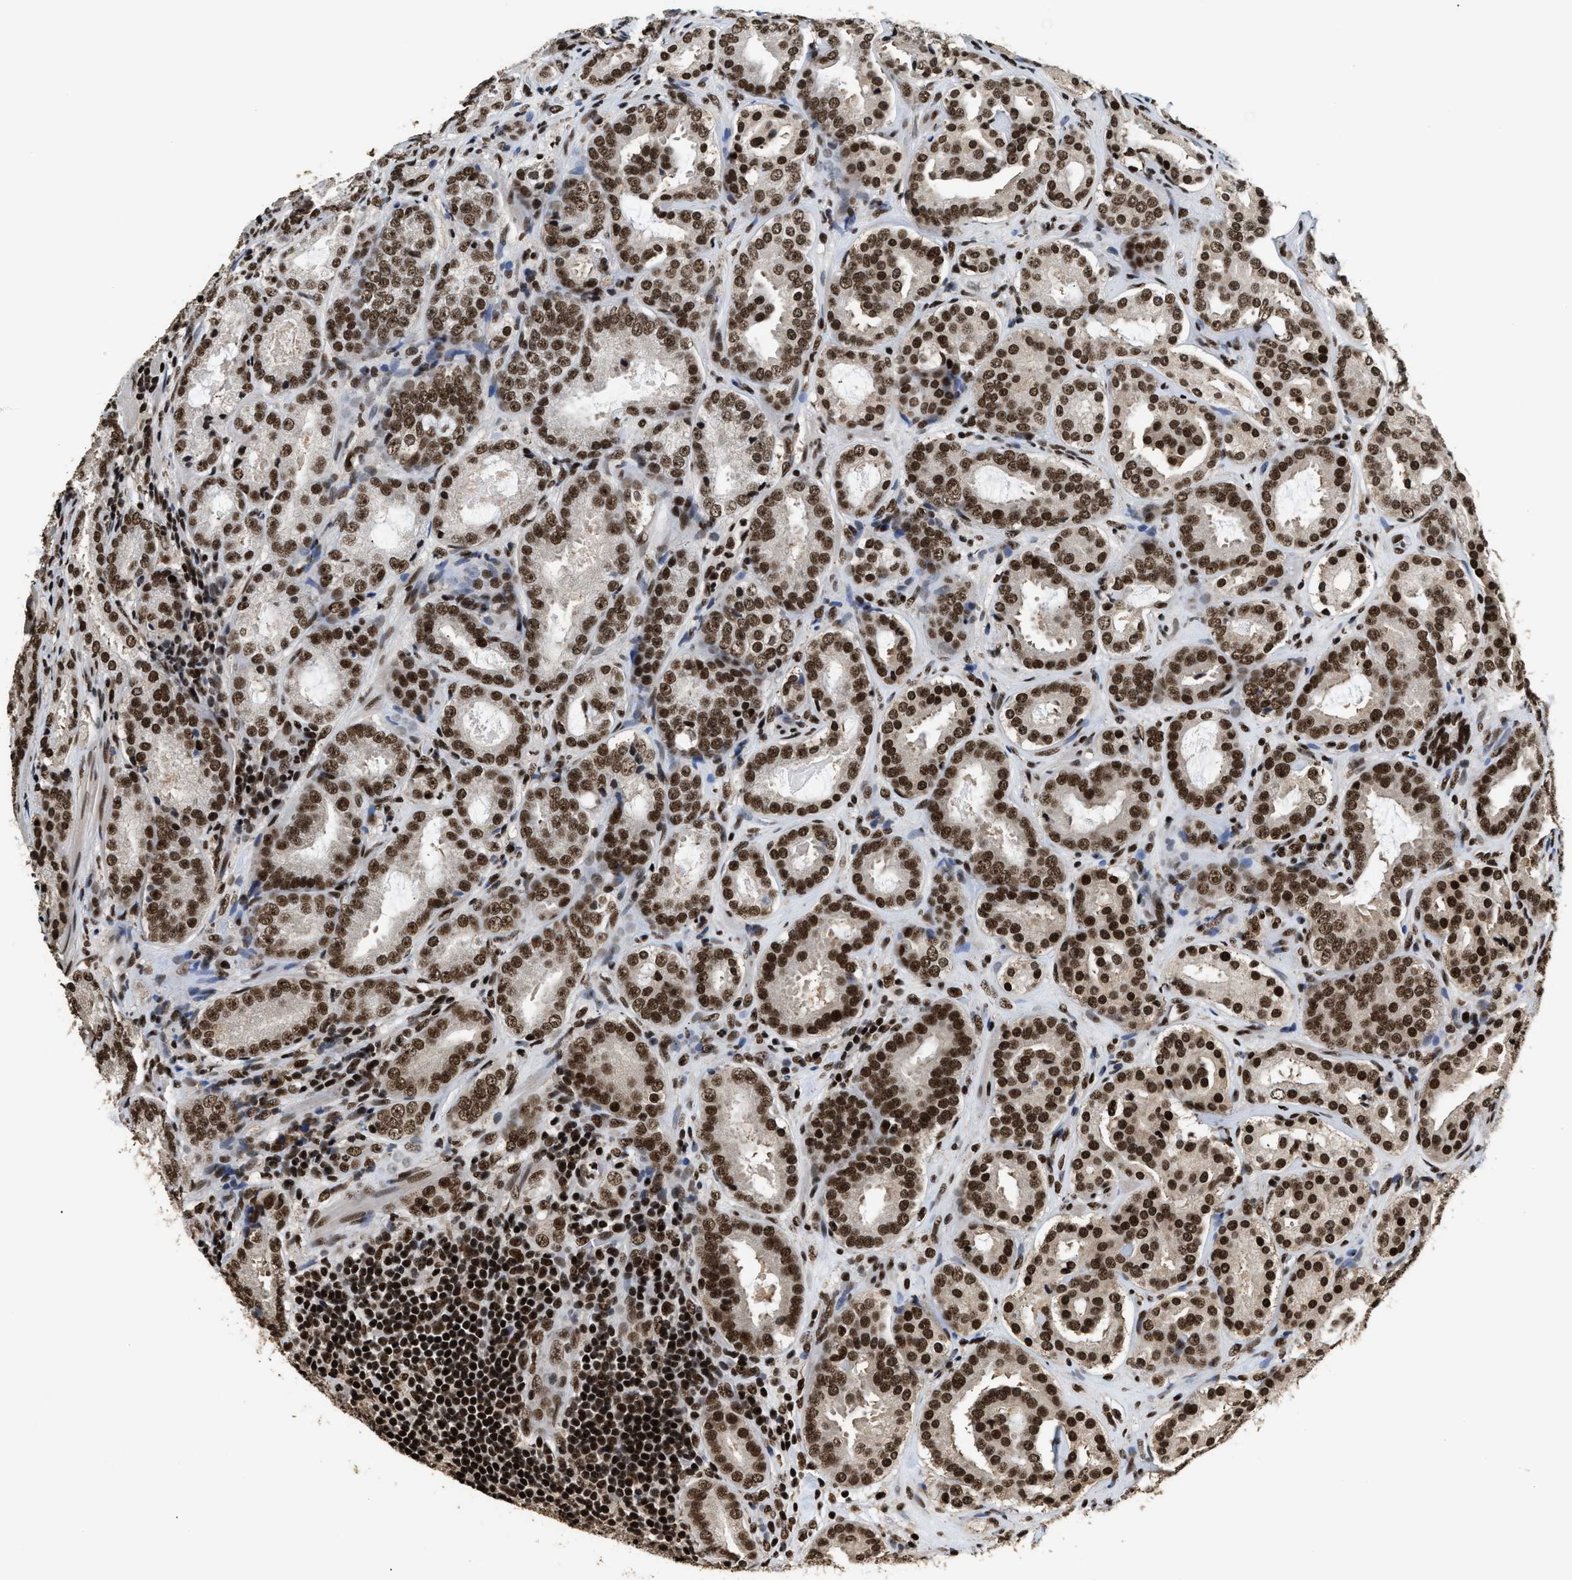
{"staining": {"intensity": "strong", "quantity": ">75%", "location": "nuclear"}, "tissue": "prostate cancer", "cell_type": "Tumor cells", "image_type": "cancer", "snomed": [{"axis": "morphology", "description": "Adenocarcinoma, Low grade"}, {"axis": "topography", "description": "Prostate"}], "caption": "High-magnification brightfield microscopy of prostate cancer stained with DAB (3,3'-diaminobenzidine) (brown) and counterstained with hematoxylin (blue). tumor cells exhibit strong nuclear expression is present in about>75% of cells.", "gene": "RAD21", "patient": {"sex": "male", "age": 69}}